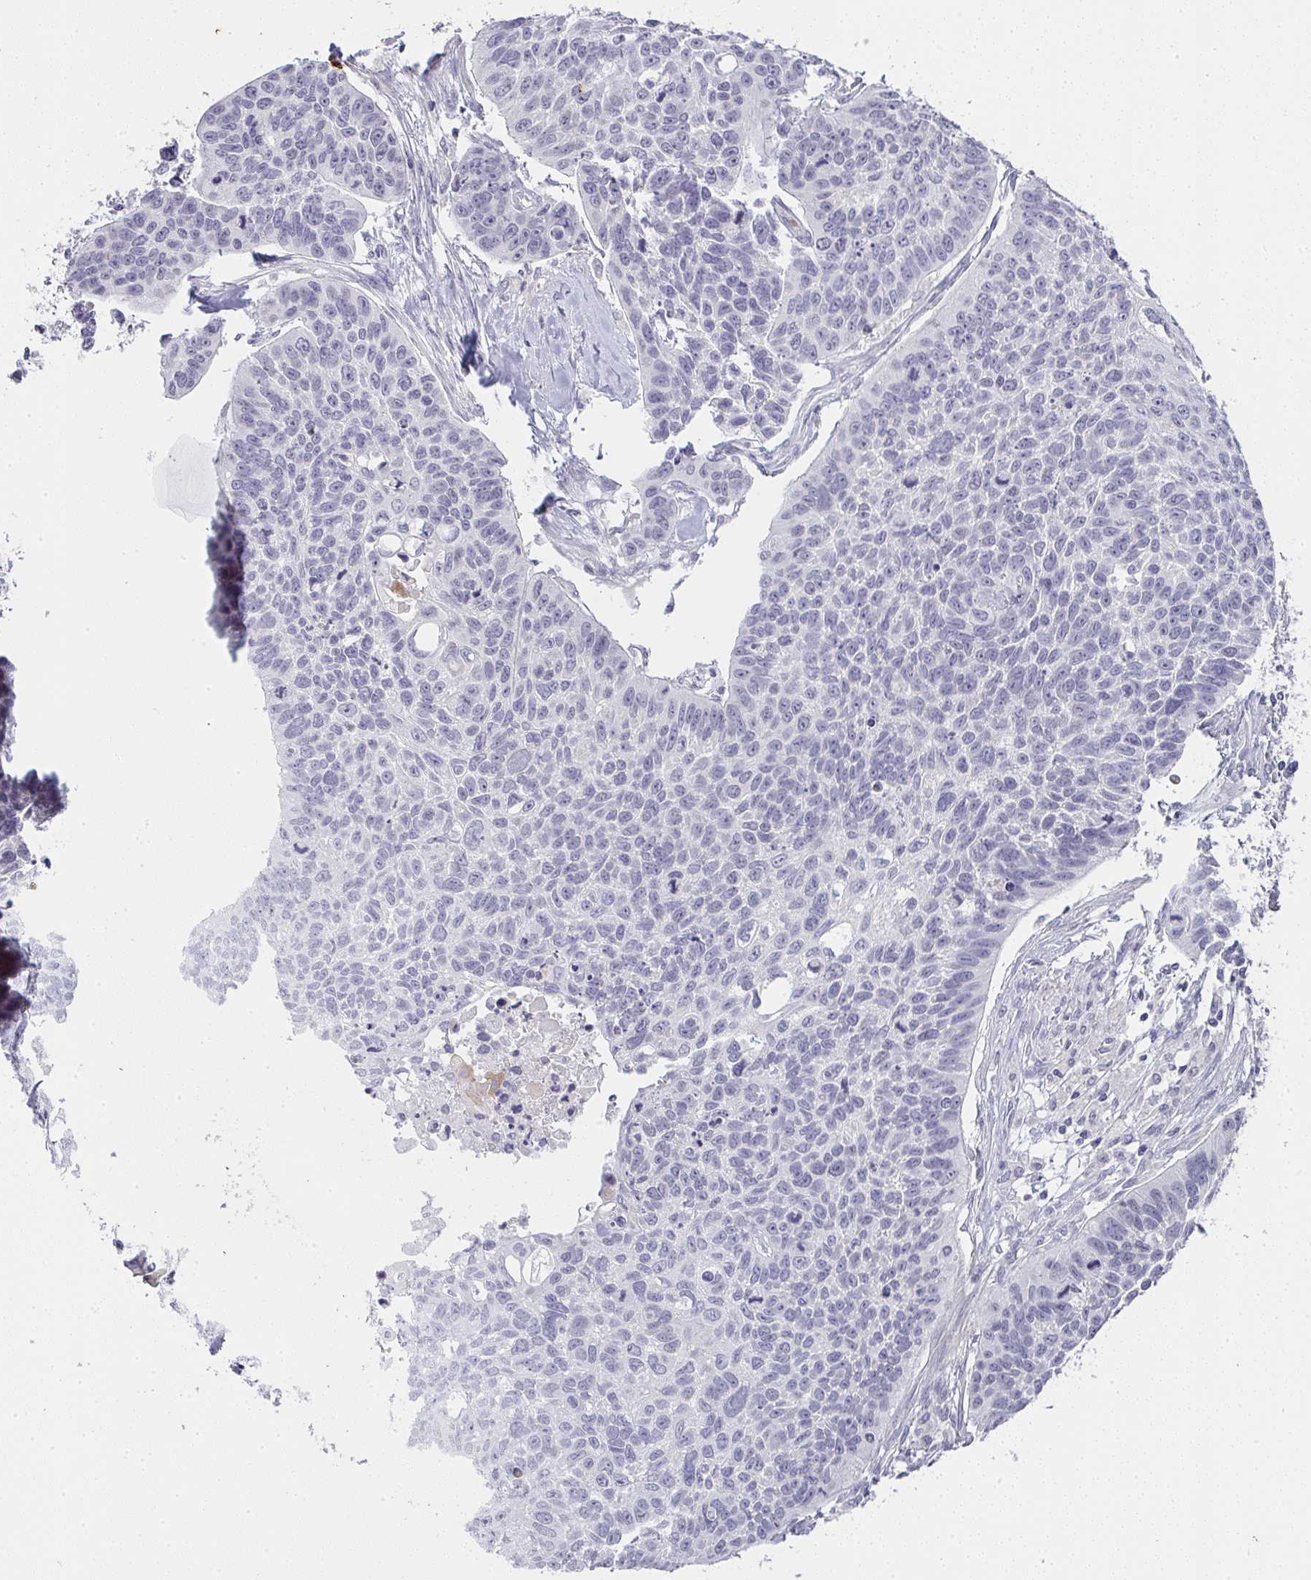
{"staining": {"intensity": "negative", "quantity": "none", "location": "none"}, "tissue": "lung cancer", "cell_type": "Tumor cells", "image_type": "cancer", "snomed": [{"axis": "morphology", "description": "Squamous cell carcinoma, NOS"}, {"axis": "topography", "description": "Lung"}], "caption": "This histopathology image is of squamous cell carcinoma (lung) stained with IHC to label a protein in brown with the nuclei are counter-stained blue. There is no positivity in tumor cells.", "gene": "CACNA1S", "patient": {"sex": "male", "age": 62}}